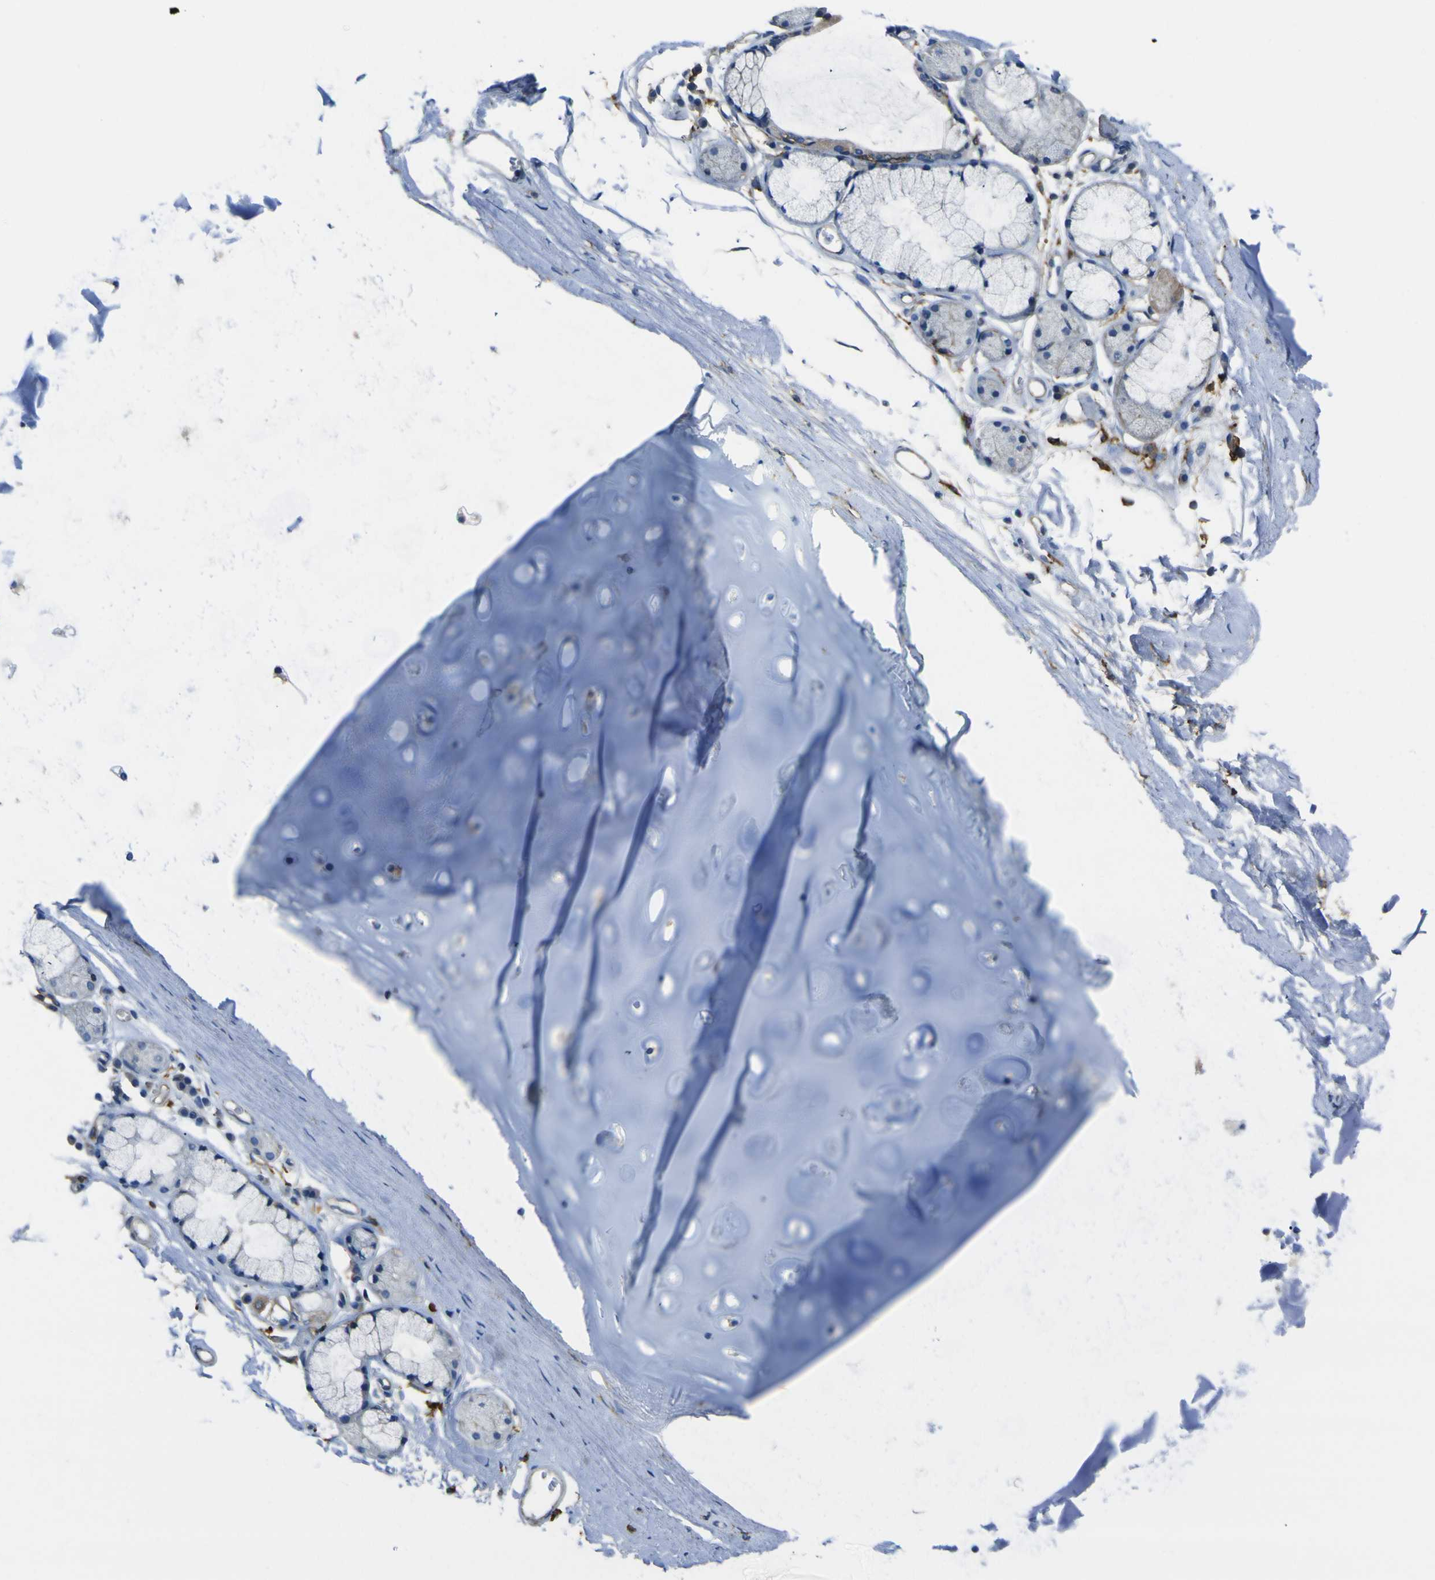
{"staining": {"intensity": "negative", "quantity": "none", "location": "none"}, "tissue": "adipose tissue", "cell_type": "Adipocytes", "image_type": "normal", "snomed": [{"axis": "morphology", "description": "Normal tissue, NOS"}, {"axis": "topography", "description": "Bronchus"}], "caption": "This histopathology image is of unremarkable adipose tissue stained with immunohistochemistry to label a protein in brown with the nuclei are counter-stained blue. There is no expression in adipocytes. The staining was performed using DAB to visualize the protein expression in brown, while the nuclei were stained in blue with hematoxylin (Magnification: 20x).", "gene": "LAIR1", "patient": {"sex": "female", "age": 73}}